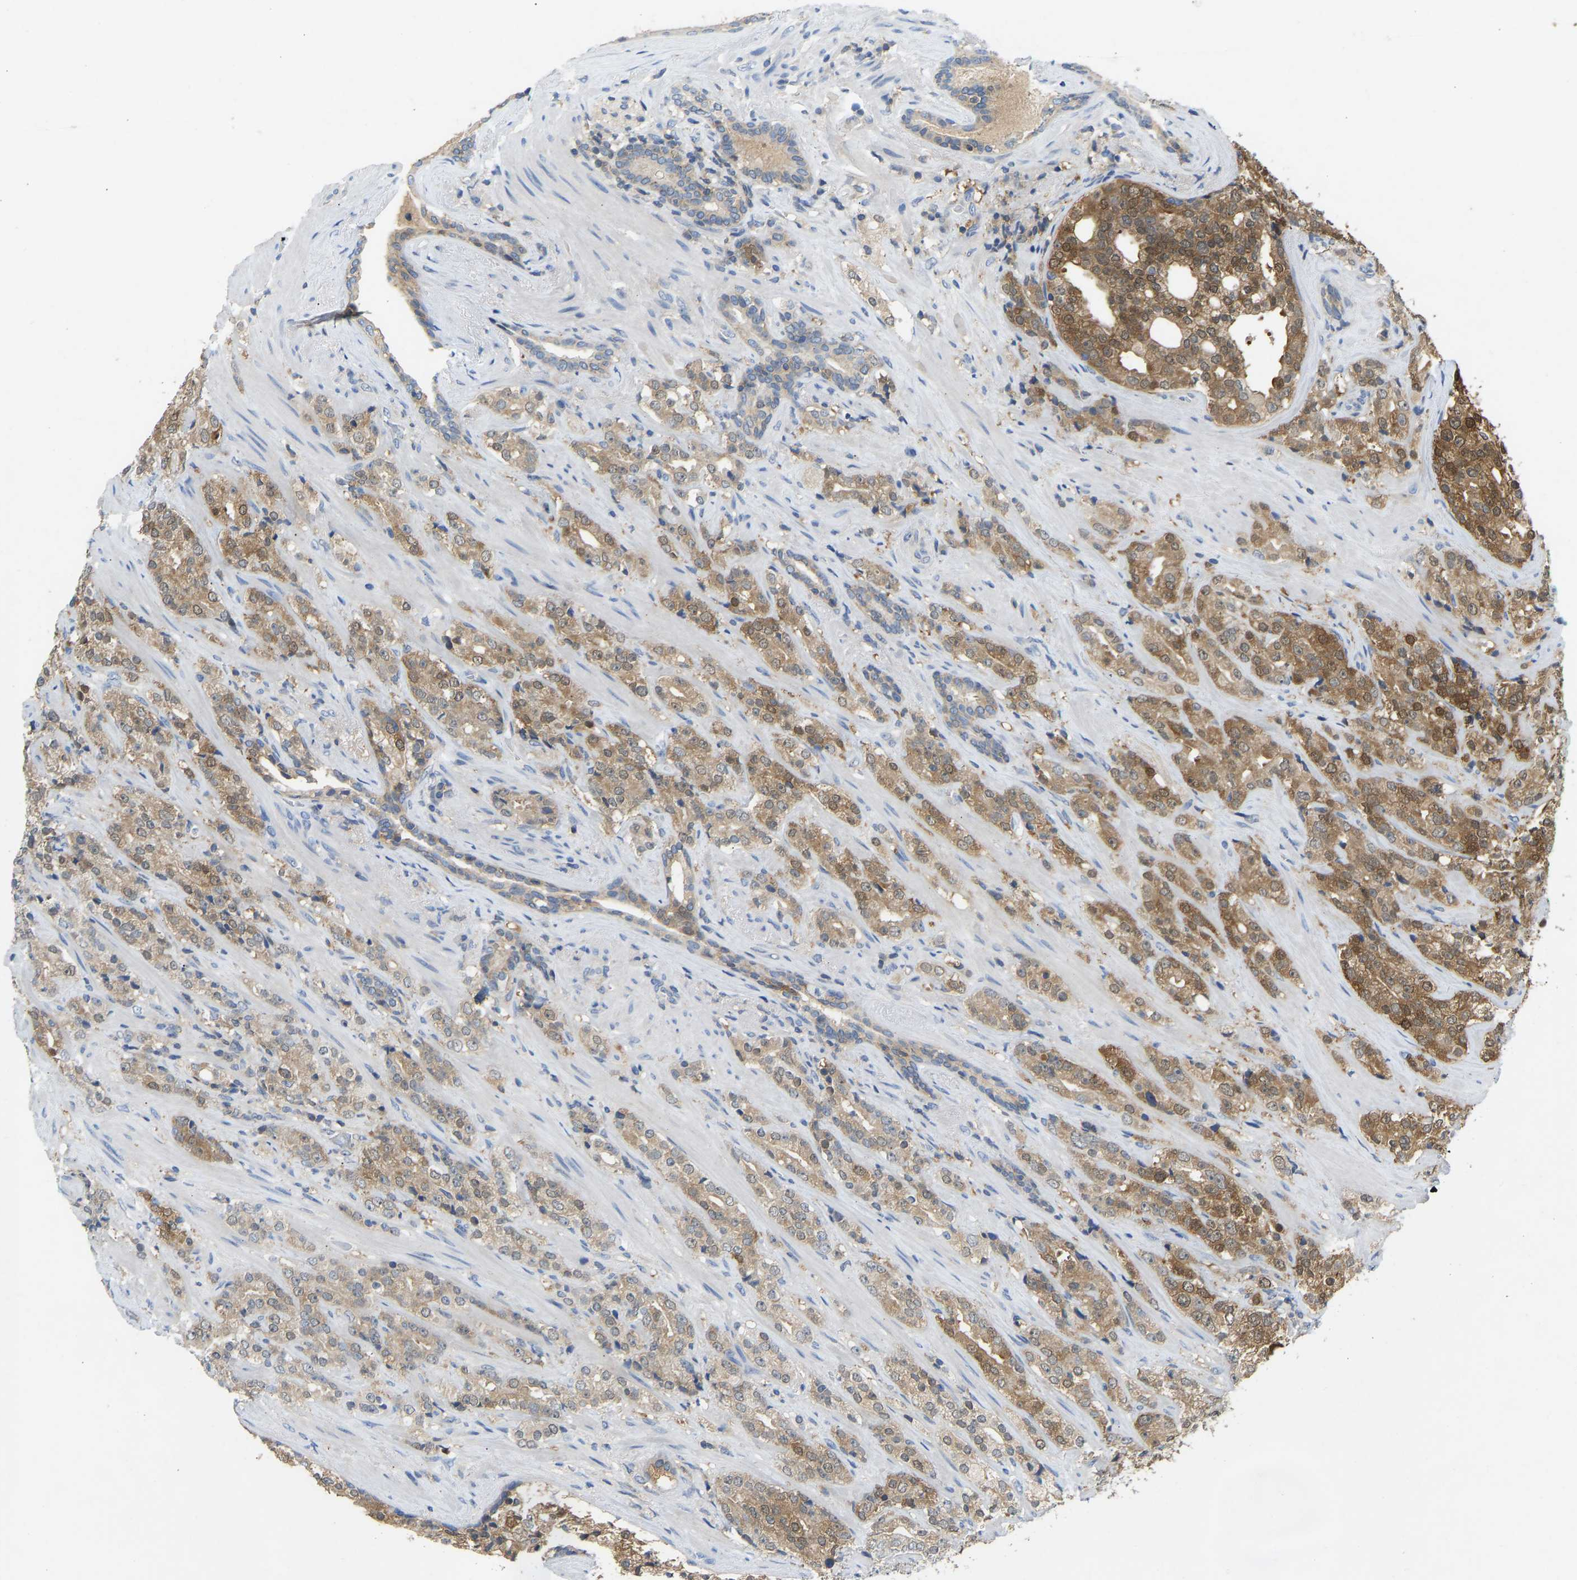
{"staining": {"intensity": "moderate", "quantity": ">75%", "location": "cytoplasmic/membranous"}, "tissue": "prostate cancer", "cell_type": "Tumor cells", "image_type": "cancer", "snomed": [{"axis": "morphology", "description": "Adenocarcinoma, High grade"}, {"axis": "topography", "description": "Prostate"}], "caption": "Immunohistochemistry photomicrograph of human prostate adenocarcinoma (high-grade) stained for a protein (brown), which reveals medium levels of moderate cytoplasmic/membranous staining in approximately >75% of tumor cells.", "gene": "NDRG3", "patient": {"sex": "male", "age": 71}}